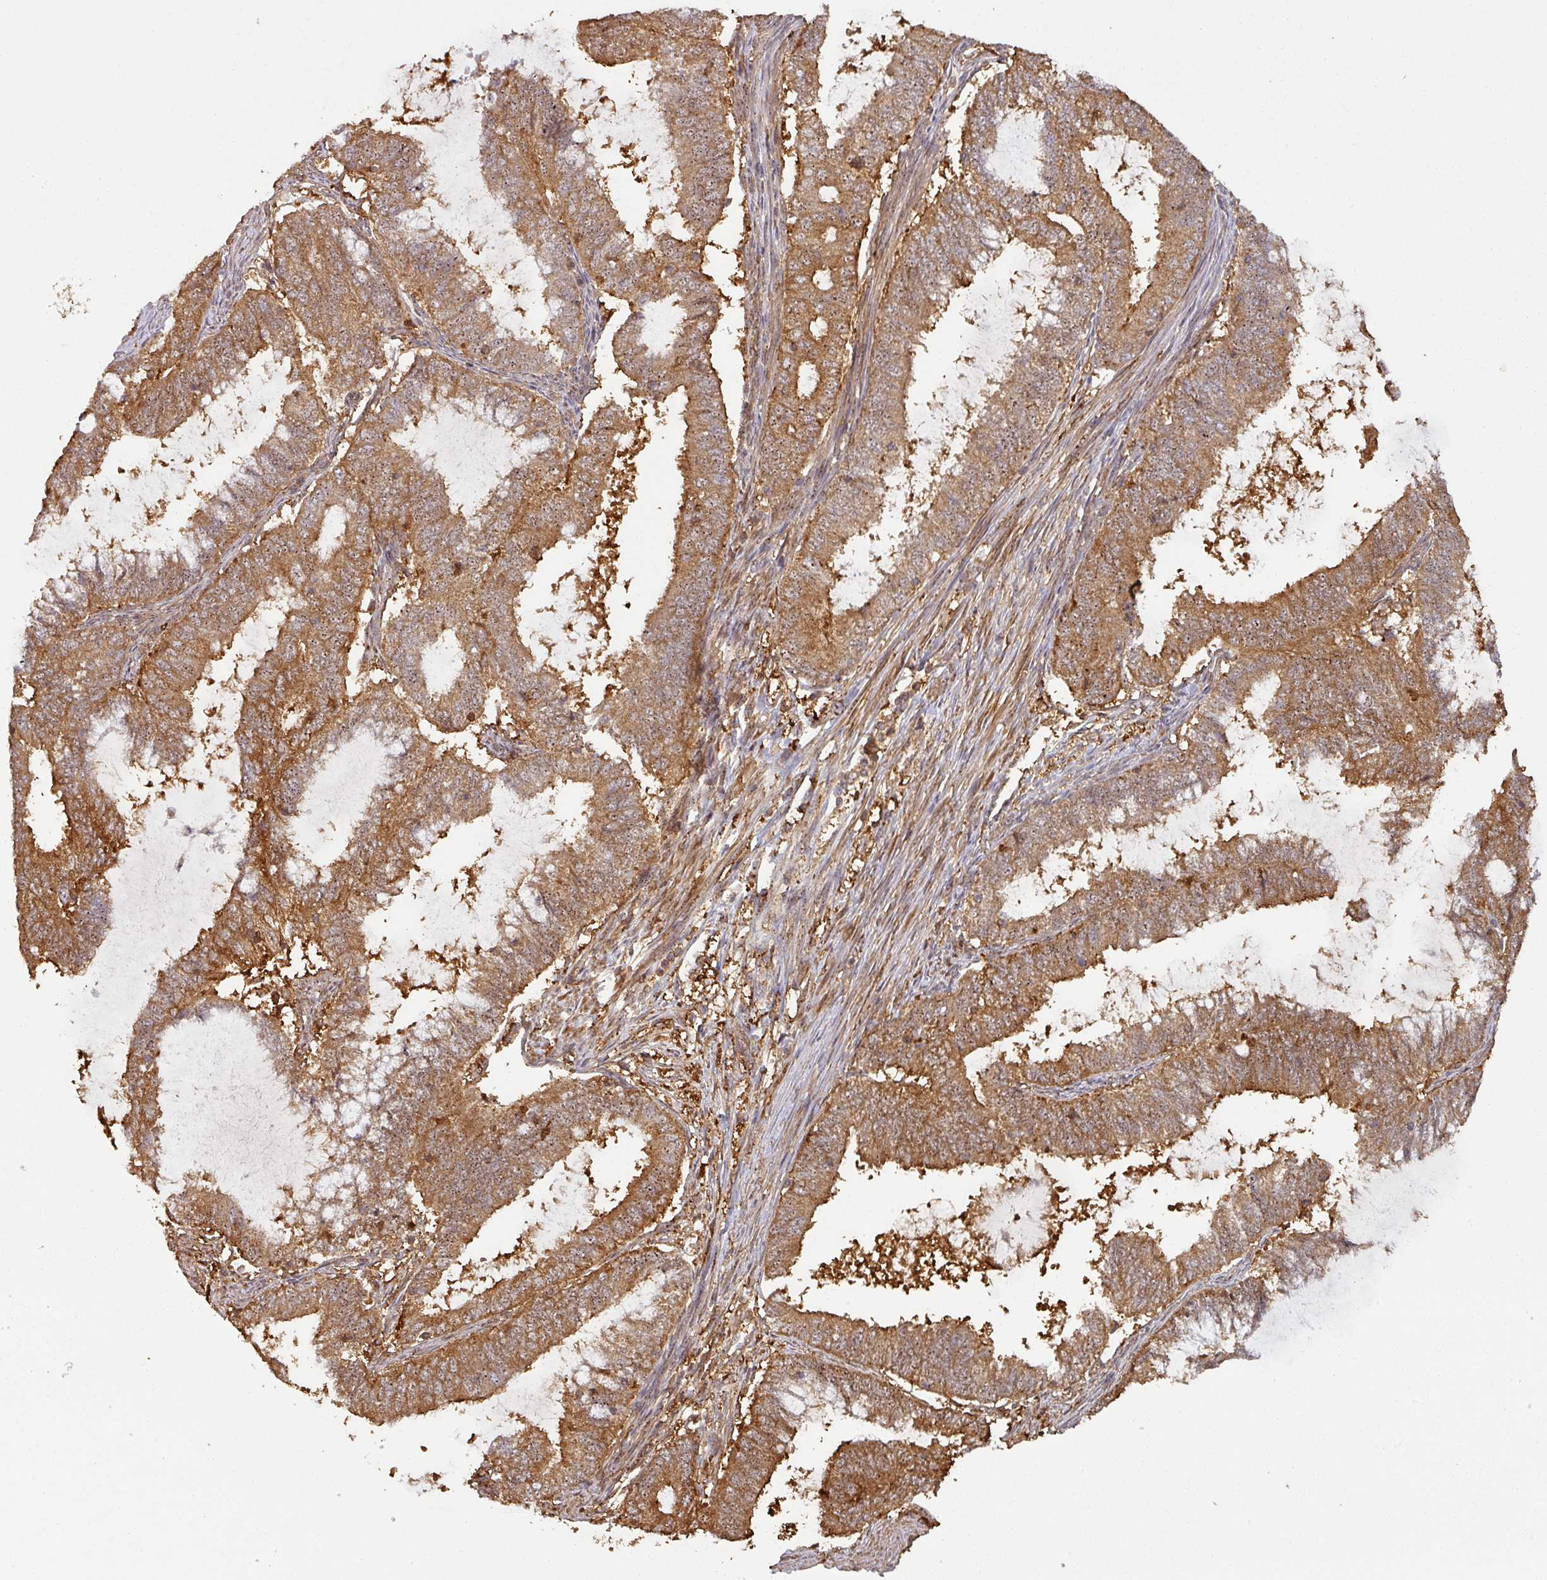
{"staining": {"intensity": "moderate", "quantity": ">75%", "location": "cytoplasmic/membranous,nuclear"}, "tissue": "endometrial cancer", "cell_type": "Tumor cells", "image_type": "cancer", "snomed": [{"axis": "morphology", "description": "Adenocarcinoma, NOS"}, {"axis": "topography", "description": "Endometrium"}], "caption": "Endometrial adenocarcinoma stained for a protein demonstrates moderate cytoplasmic/membranous and nuclear positivity in tumor cells. The staining was performed using DAB to visualize the protein expression in brown, while the nuclei were stained in blue with hematoxylin (Magnification: 20x).", "gene": "ZNF322", "patient": {"sex": "female", "age": 51}}